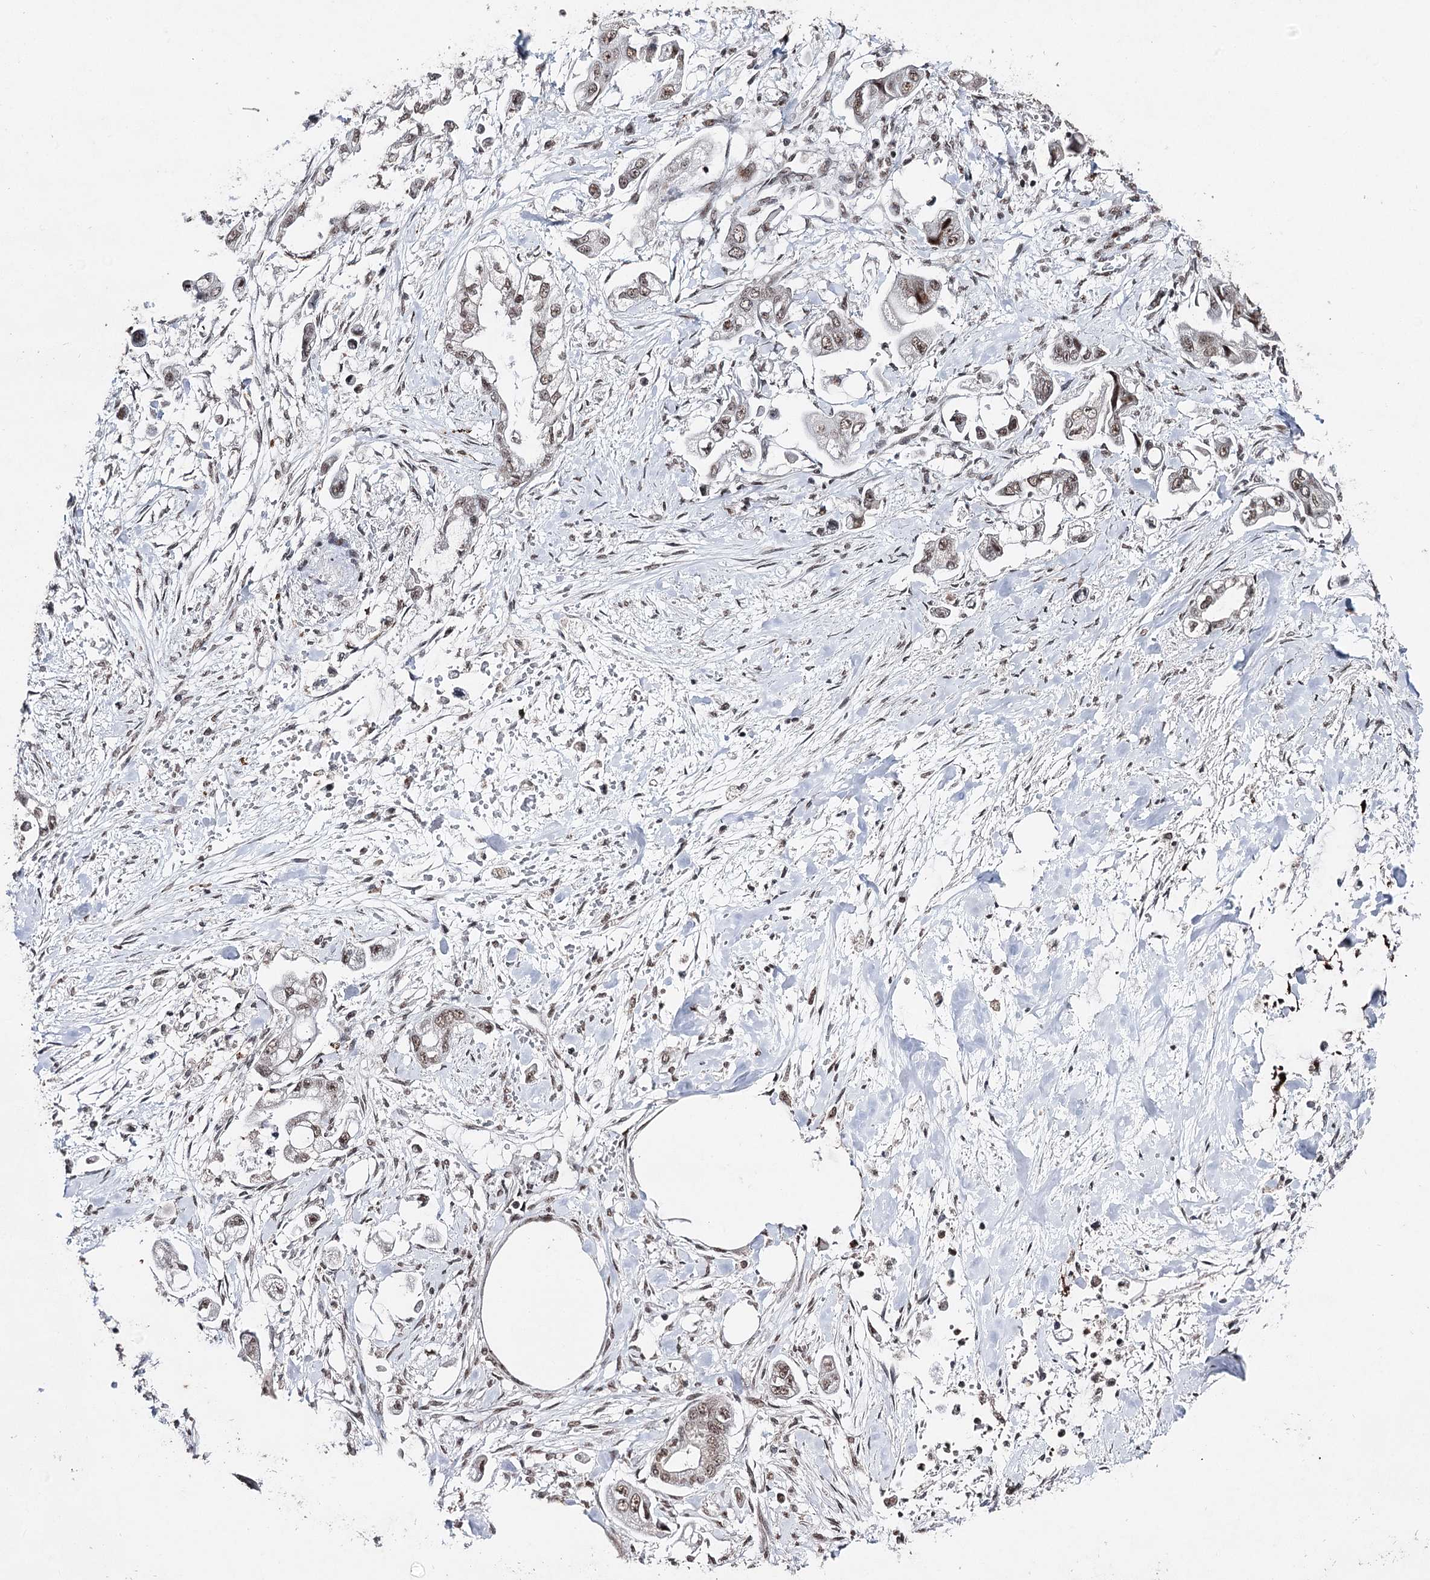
{"staining": {"intensity": "moderate", "quantity": ">75%", "location": "nuclear"}, "tissue": "stomach cancer", "cell_type": "Tumor cells", "image_type": "cancer", "snomed": [{"axis": "morphology", "description": "Adenocarcinoma, NOS"}, {"axis": "topography", "description": "Stomach"}], "caption": "Immunohistochemistry (DAB) staining of human stomach cancer displays moderate nuclear protein positivity in about >75% of tumor cells. The staining was performed using DAB (3,3'-diaminobenzidine) to visualize the protein expression in brown, while the nuclei were stained in blue with hematoxylin (Magnification: 20x).", "gene": "PDCD4", "patient": {"sex": "male", "age": 62}}